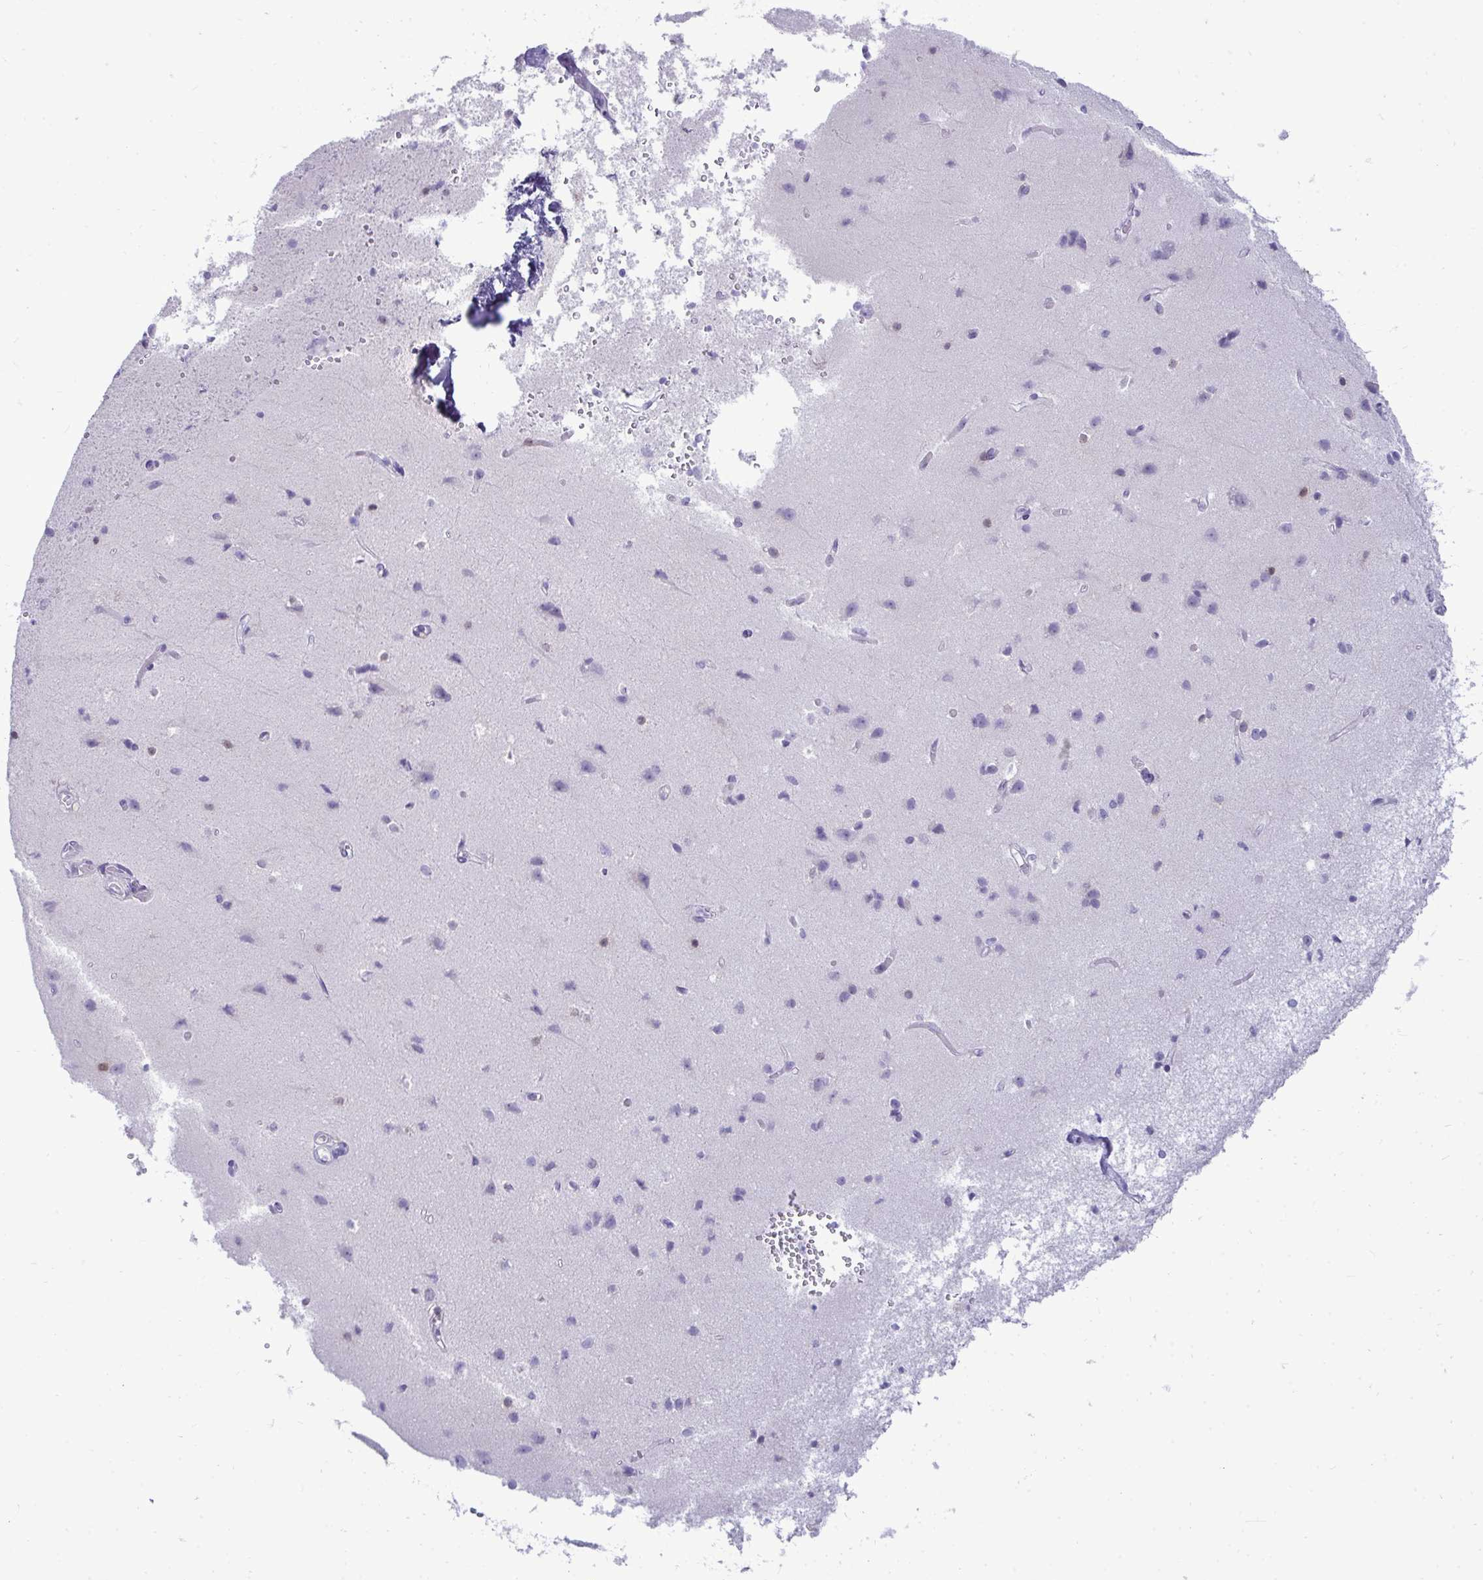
{"staining": {"intensity": "negative", "quantity": "none", "location": "none"}, "tissue": "cerebral cortex", "cell_type": "Endothelial cells", "image_type": "normal", "snomed": [{"axis": "morphology", "description": "Normal tissue, NOS"}, {"axis": "topography", "description": "Cerebral cortex"}], "caption": "Immunohistochemical staining of normal cerebral cortex displays no significant staining in endothelial cells.", "gene": "HSPB6", "patient": {"sex": "male", "age": 37}}